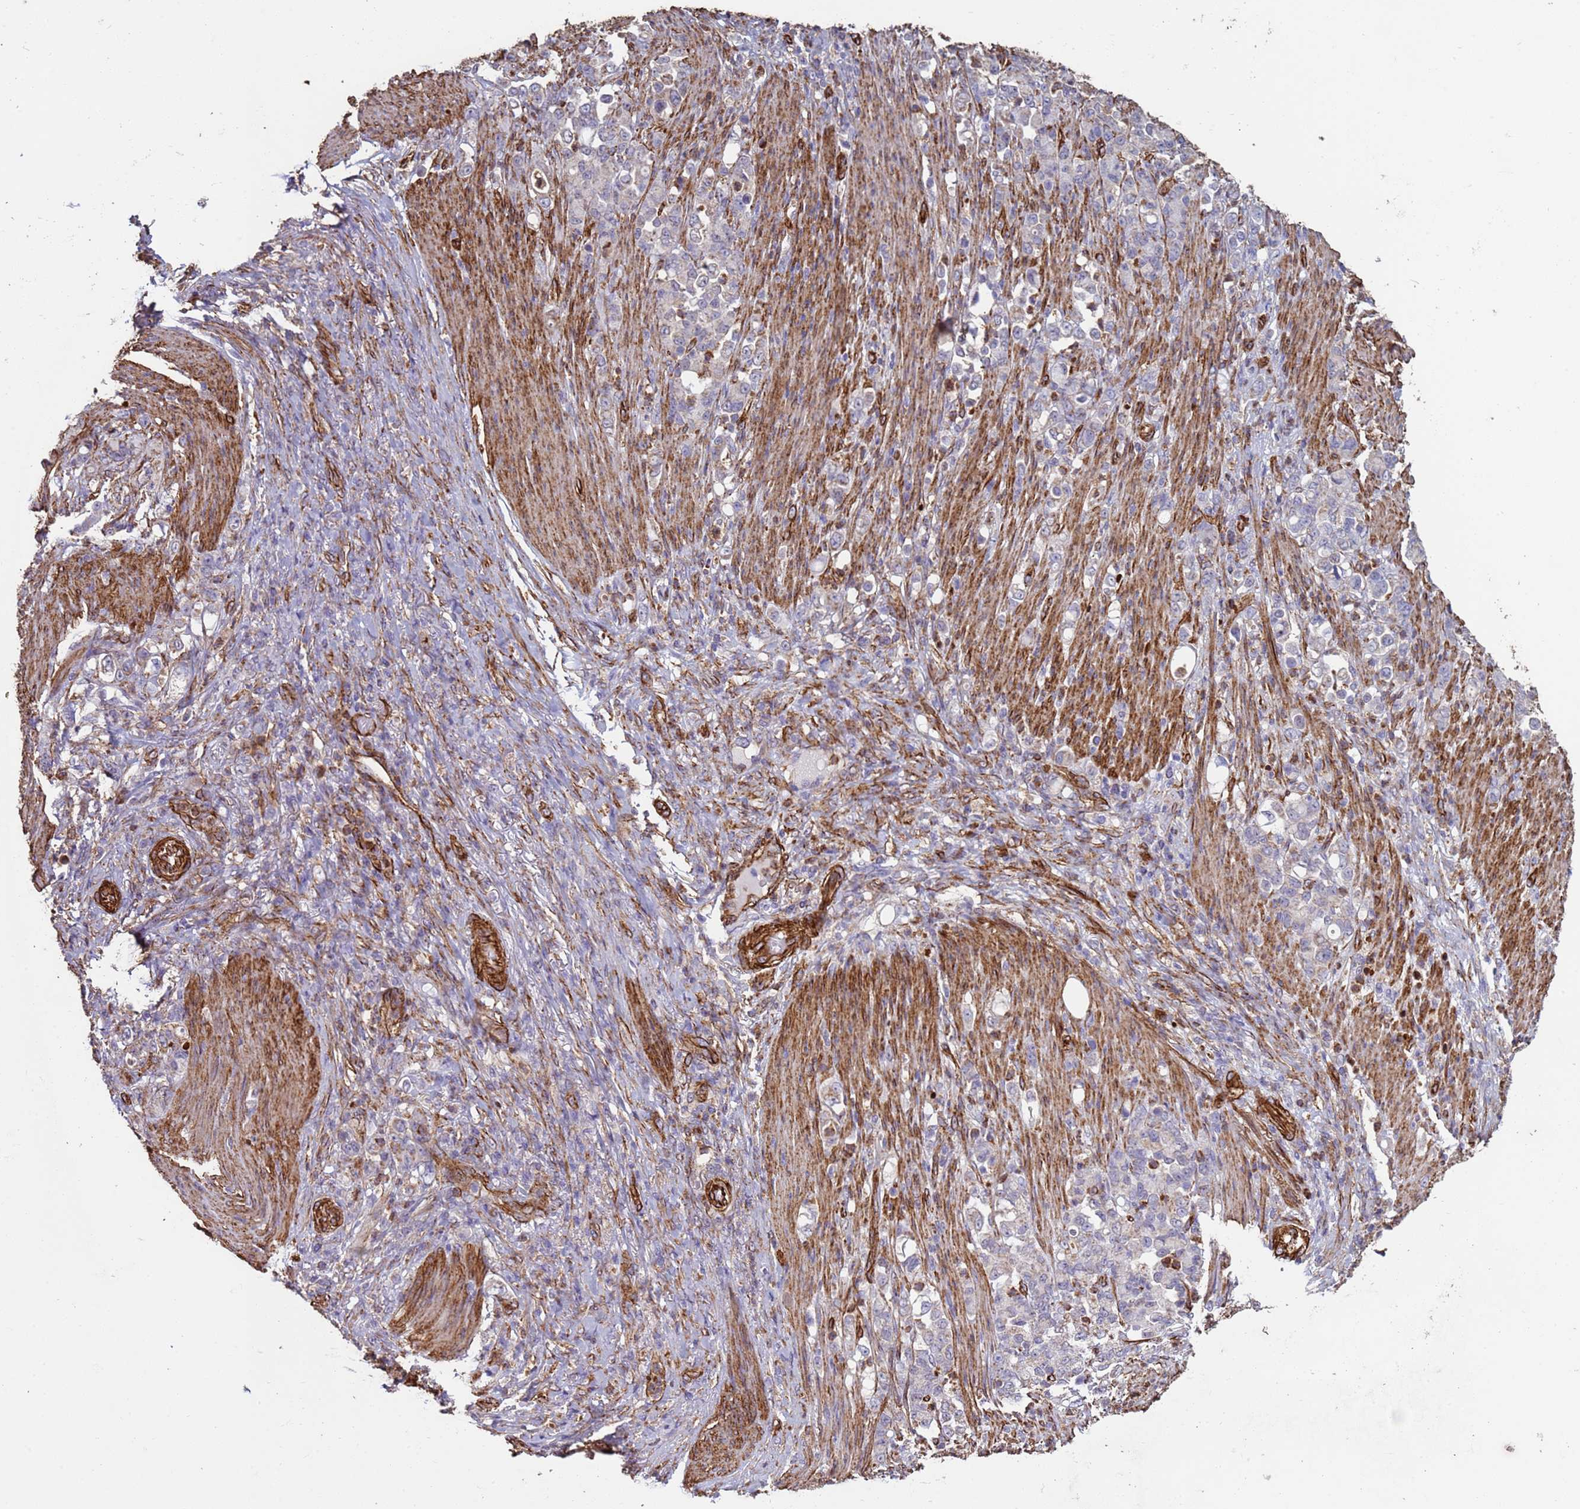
{"staining": {"intensity": "negative", "quantity": "none", "location": "none"}, "tissue": "stomach cancer", "cell_type": "Tumor cells", "image_type": "cancer", "snomed": [{"axis": "morphology", "description": "Normal tissue, NOS"}, {"axis": "morphology", "description": "Adenocarcinoma, NOS"}, {"axis": "topography", "description": "Stomach"}], "caption": "Adenocarcinoma (stomach) was stained to show a protein in brown. There is no significant staining in tumor cells. (Stains: DAB immunohistochemistry (IHC) with hematoxylin counter stain, Microscopy: brightfield microscopy at high magnification).", "gene": "GASK1A", "patient": {"sex": "female", "age": 79}}